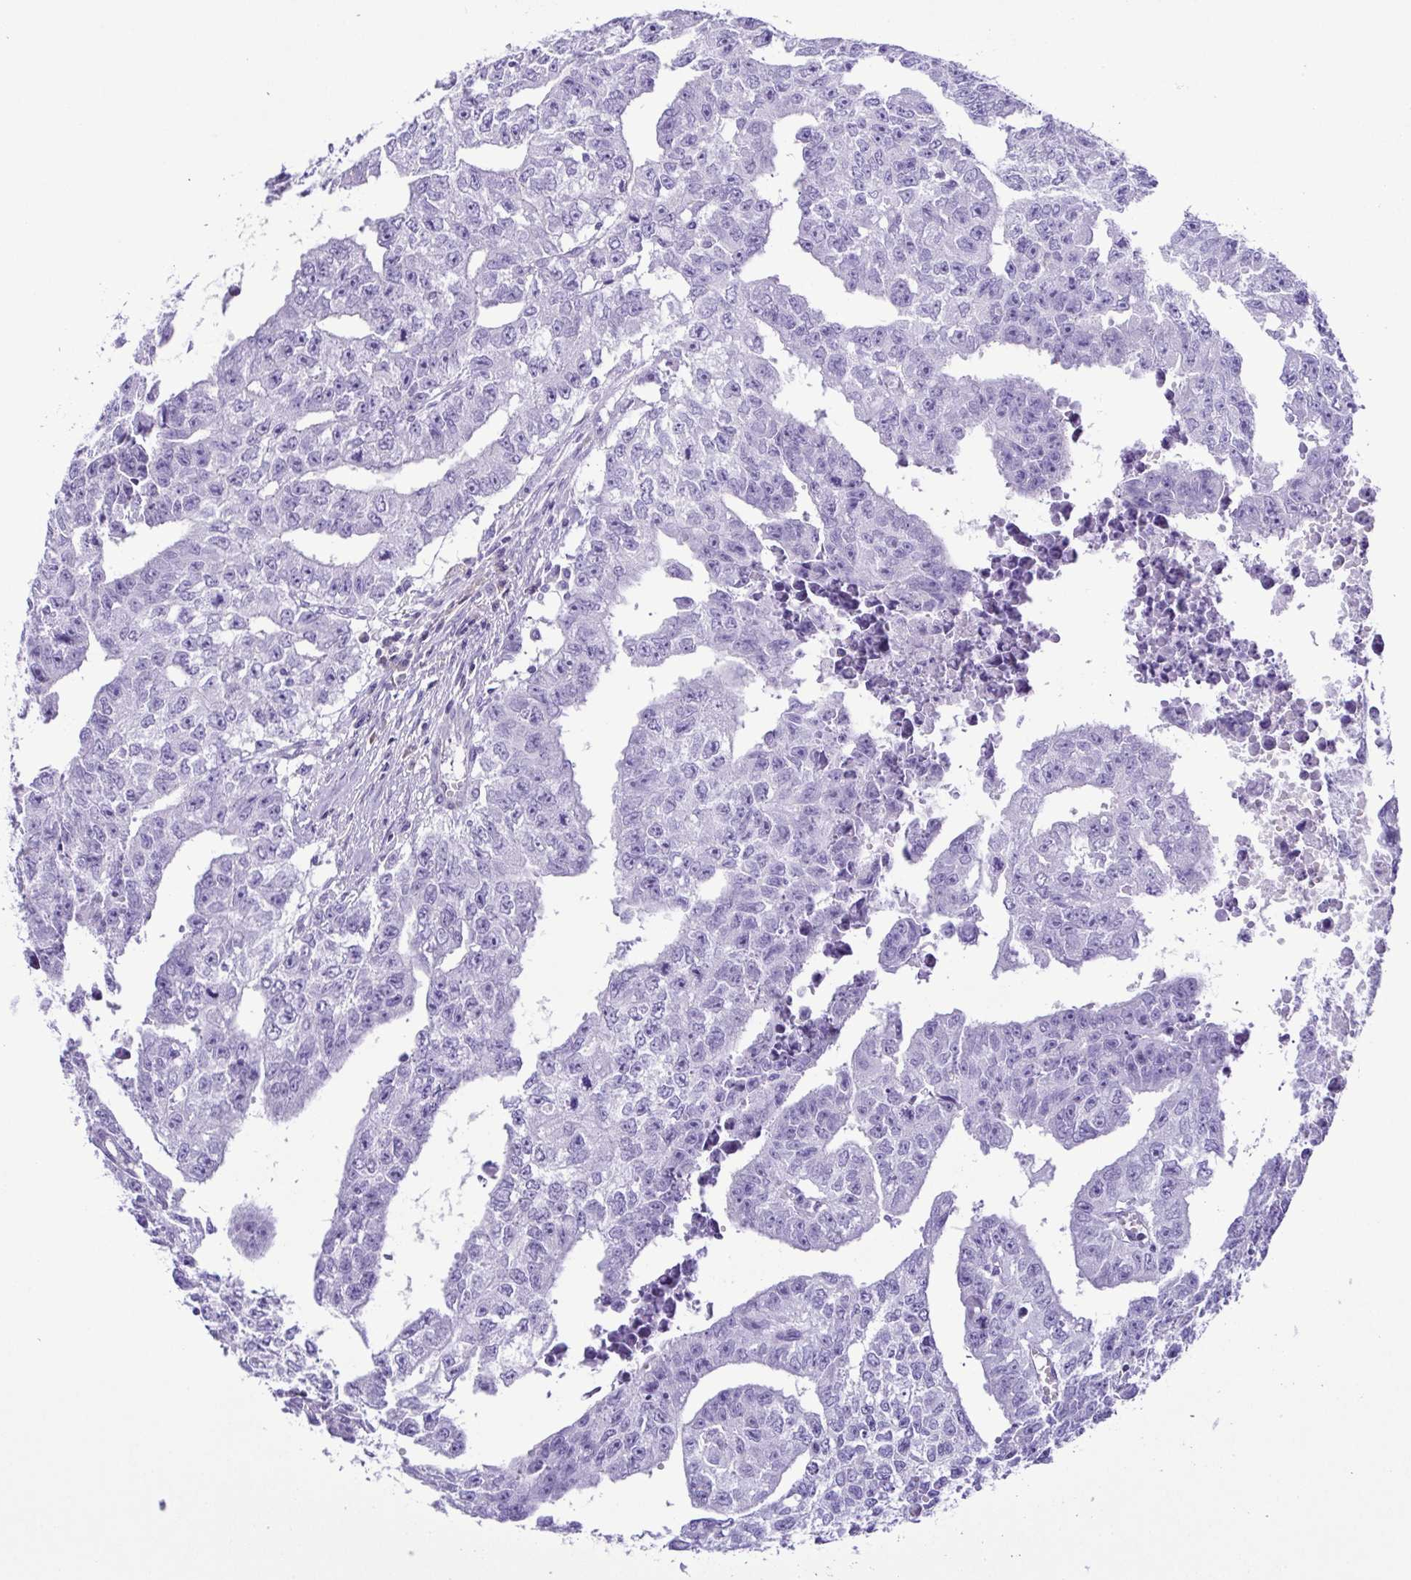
{"staining": {"intensity": "negative", "quantity": "none", "location": "none"}, "tissue": "testis cancer", "cell_type": "Tumor cells", "image_type": "cancer", "snomed": [{"axis": "morphology", "description": "Carcinoma, Embryonal, NOS"}, {"axis": "morphology", "description": "Teratoma, malignant, NOS"}, {"axis": "topography", "description": "Testis"}], "caption": "Testis cancer was stained to show a protein in brown. There is no significant expression in tumor cells.", "gene": "PAK3", "patient": {"sex": "male", "age": 24}}